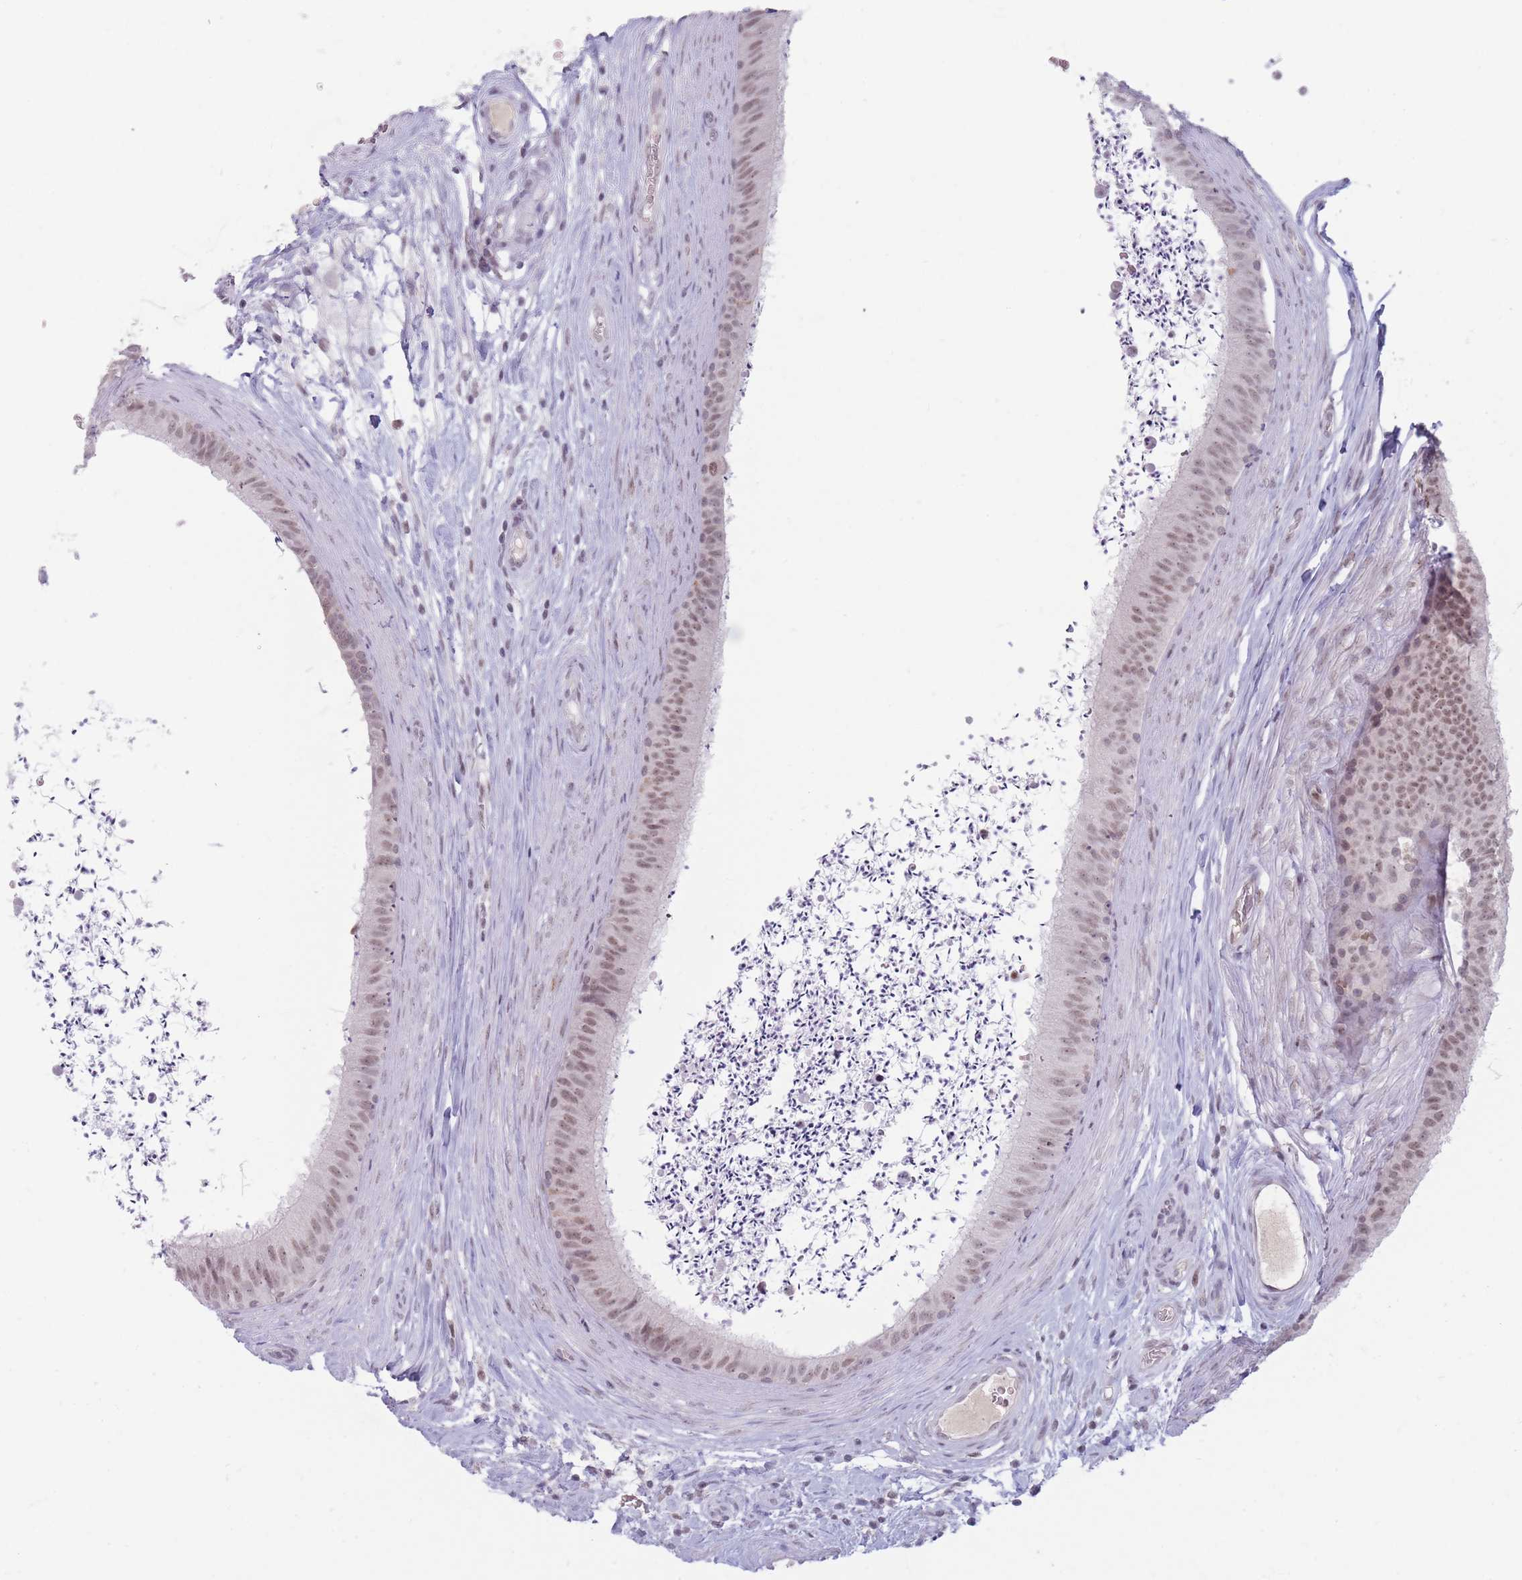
{"staining": {"intensity": "moderate", "quantity": "25%-75%", "location": "nuclear"}, "tissue": "epididymis", "cell_type": "Glandular cells", "image_type": "normal", "snomed": [{"axis": "morphology", "description": "Normal tissue, NOS"}, {"axis": "topography", "description": "Testis"}, {"axis": "topography", "description": "Epididymis"}], "caption": "Benign epididymis was stained to show a protein in brown. There is medium levels of moderate nuclear staining in about 25%-75% of glandular cells. (DAB = brown stain, brightfield microscopy at high magnification).", "gene": "ARID3B", "patient": {"sex": "male", "age": 41}}